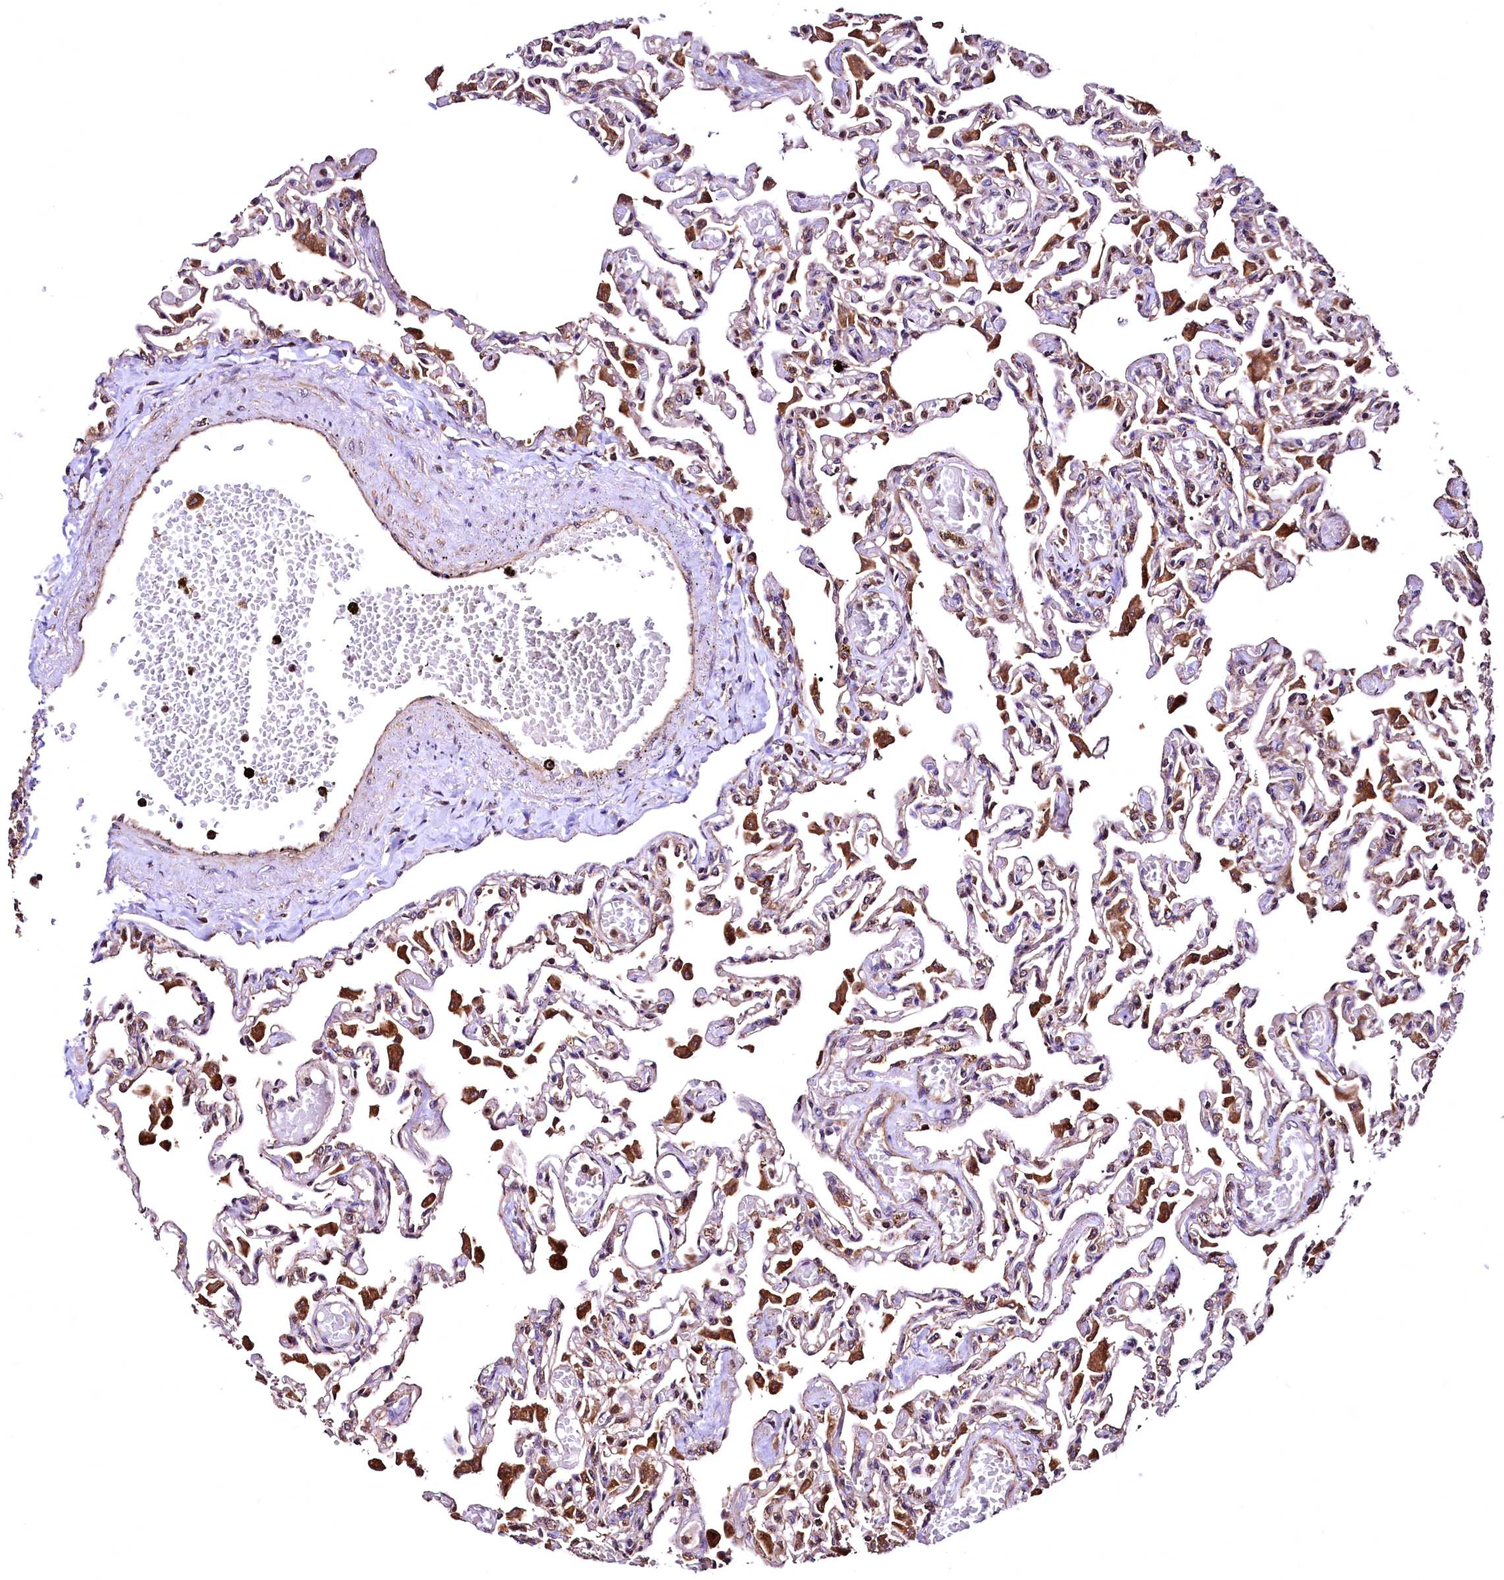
{"staining": {"intensity": "moderate", "quantity": ">75%", "location": "cytoplasmic/membranous"}, "tissue": "lung", "cell_type": "Alveolar cells", "image_type": "normal", "snomed": [{"axis": "morphology", "description": "Normal tissue, NOS"}, {"axis": "topography", "description": "Bronchus"}, {"axis": "topography", "description": "Lung"}], "caption": "Alveolar cells demonstrate medium levels of moderate cytoplasmic/membranous staining in about >75% of cells in unremarkable lung. (brown staining indicates protein expression, while blue staining denotes nuclei).", "gene": "LRSAM1", "patient": {"sex": "female", "age": 49}}